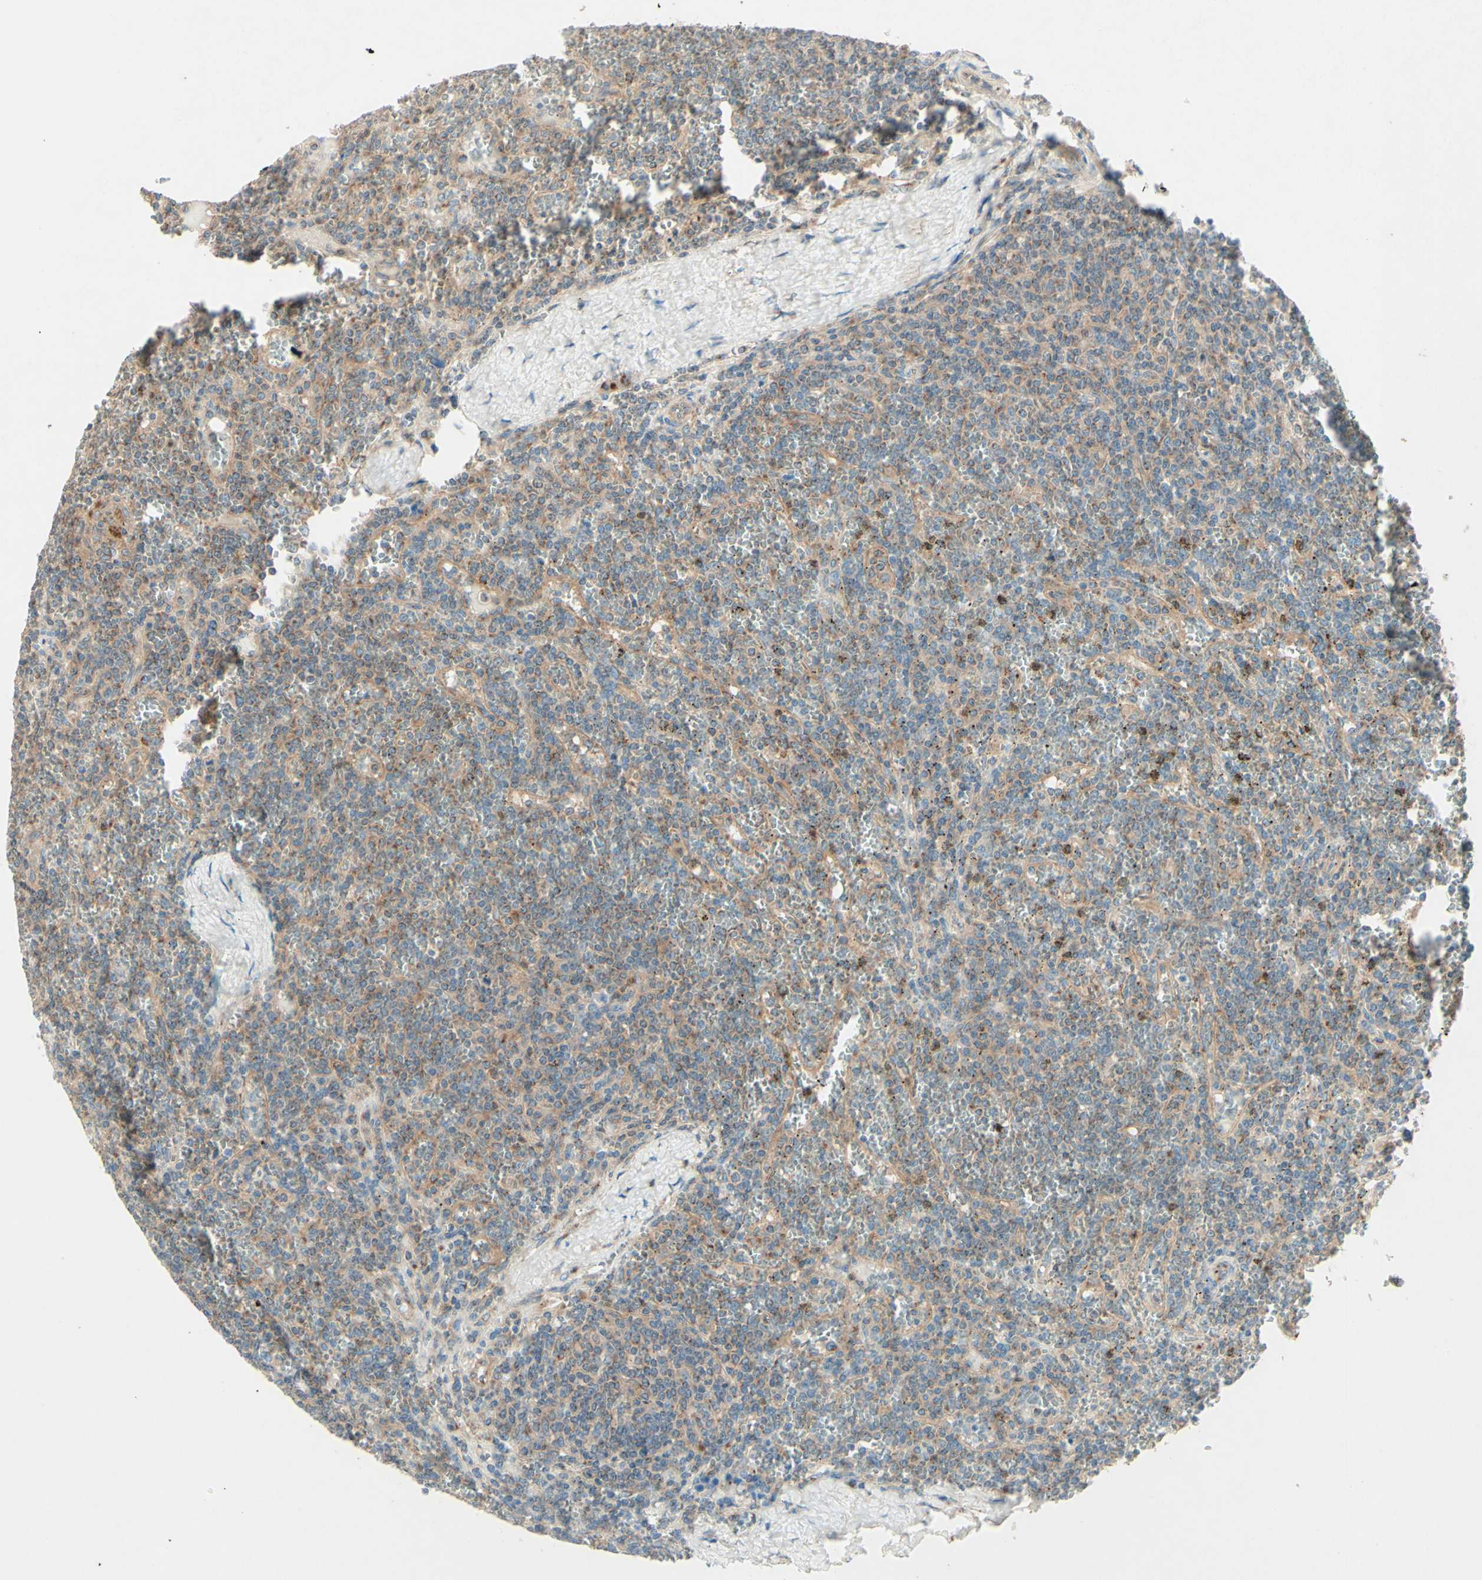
{"staining": {"intensity": "weak", "quantity": "25%-75%", "location": "cytoplasmic/membranous"}, "tissue": "lymphoma", "cell_type": "Tumor cells", "image_type": "cancer", "snomed": [{"axis": "morphology", "description": "Malignant lymphoma, non-Hodgkin's type, Low grade"}, {"axis": "topography", "description": "Spleen"}], "caption": "Protein expression analysis of human lymphoma reveals weak cytoplasmic/membranous positivity in about 25%-75% of tumor cells. (IHC, brightfield microscopy, high magnification).", "gene": "MTM1", "patient": {"sex": "female", "age": 19}}